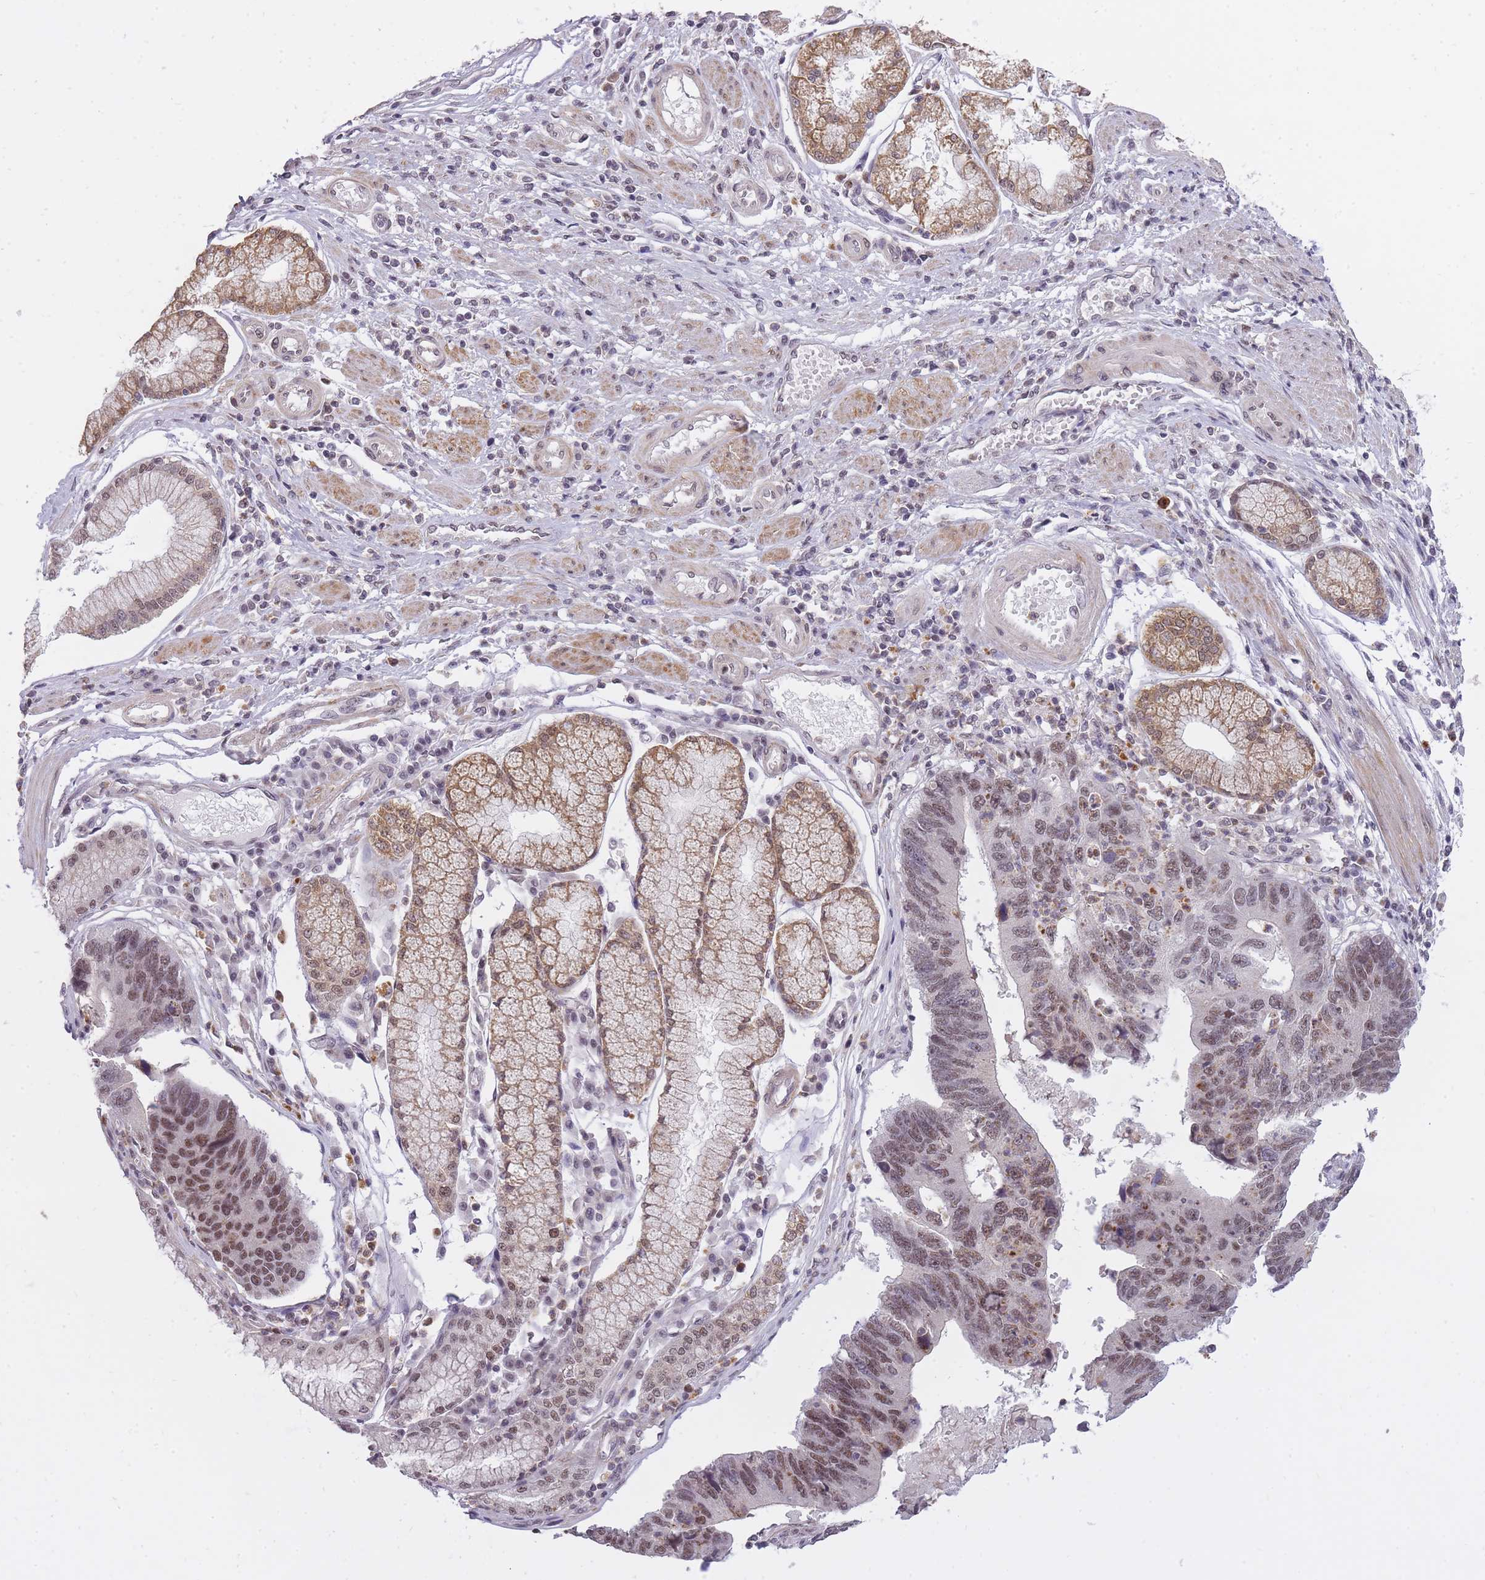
{"staining": {"intensity": "moderate", "quantity": ">75%", "location": "nuclear"}, "tissue": "stomach cancer", "cell_type": "Tumor cells", "image_type": "cancer", "snomed": [{"axis": "morphology", "description": "Adenocarcinoma, NOS"}, {"axis": "topography", "description": "Stomach"}], "caption": "This photomicrograph exhibits stomach adenocarcinoma stained with immunohistochemistry (IHC) to label a protein in brown. The nuclear of tumor cells show moderate positivity for the protein. Nuclei are counter-stained blue.", "gene": "TIGD1", "patient": {"sex": "male", "age": 59}}